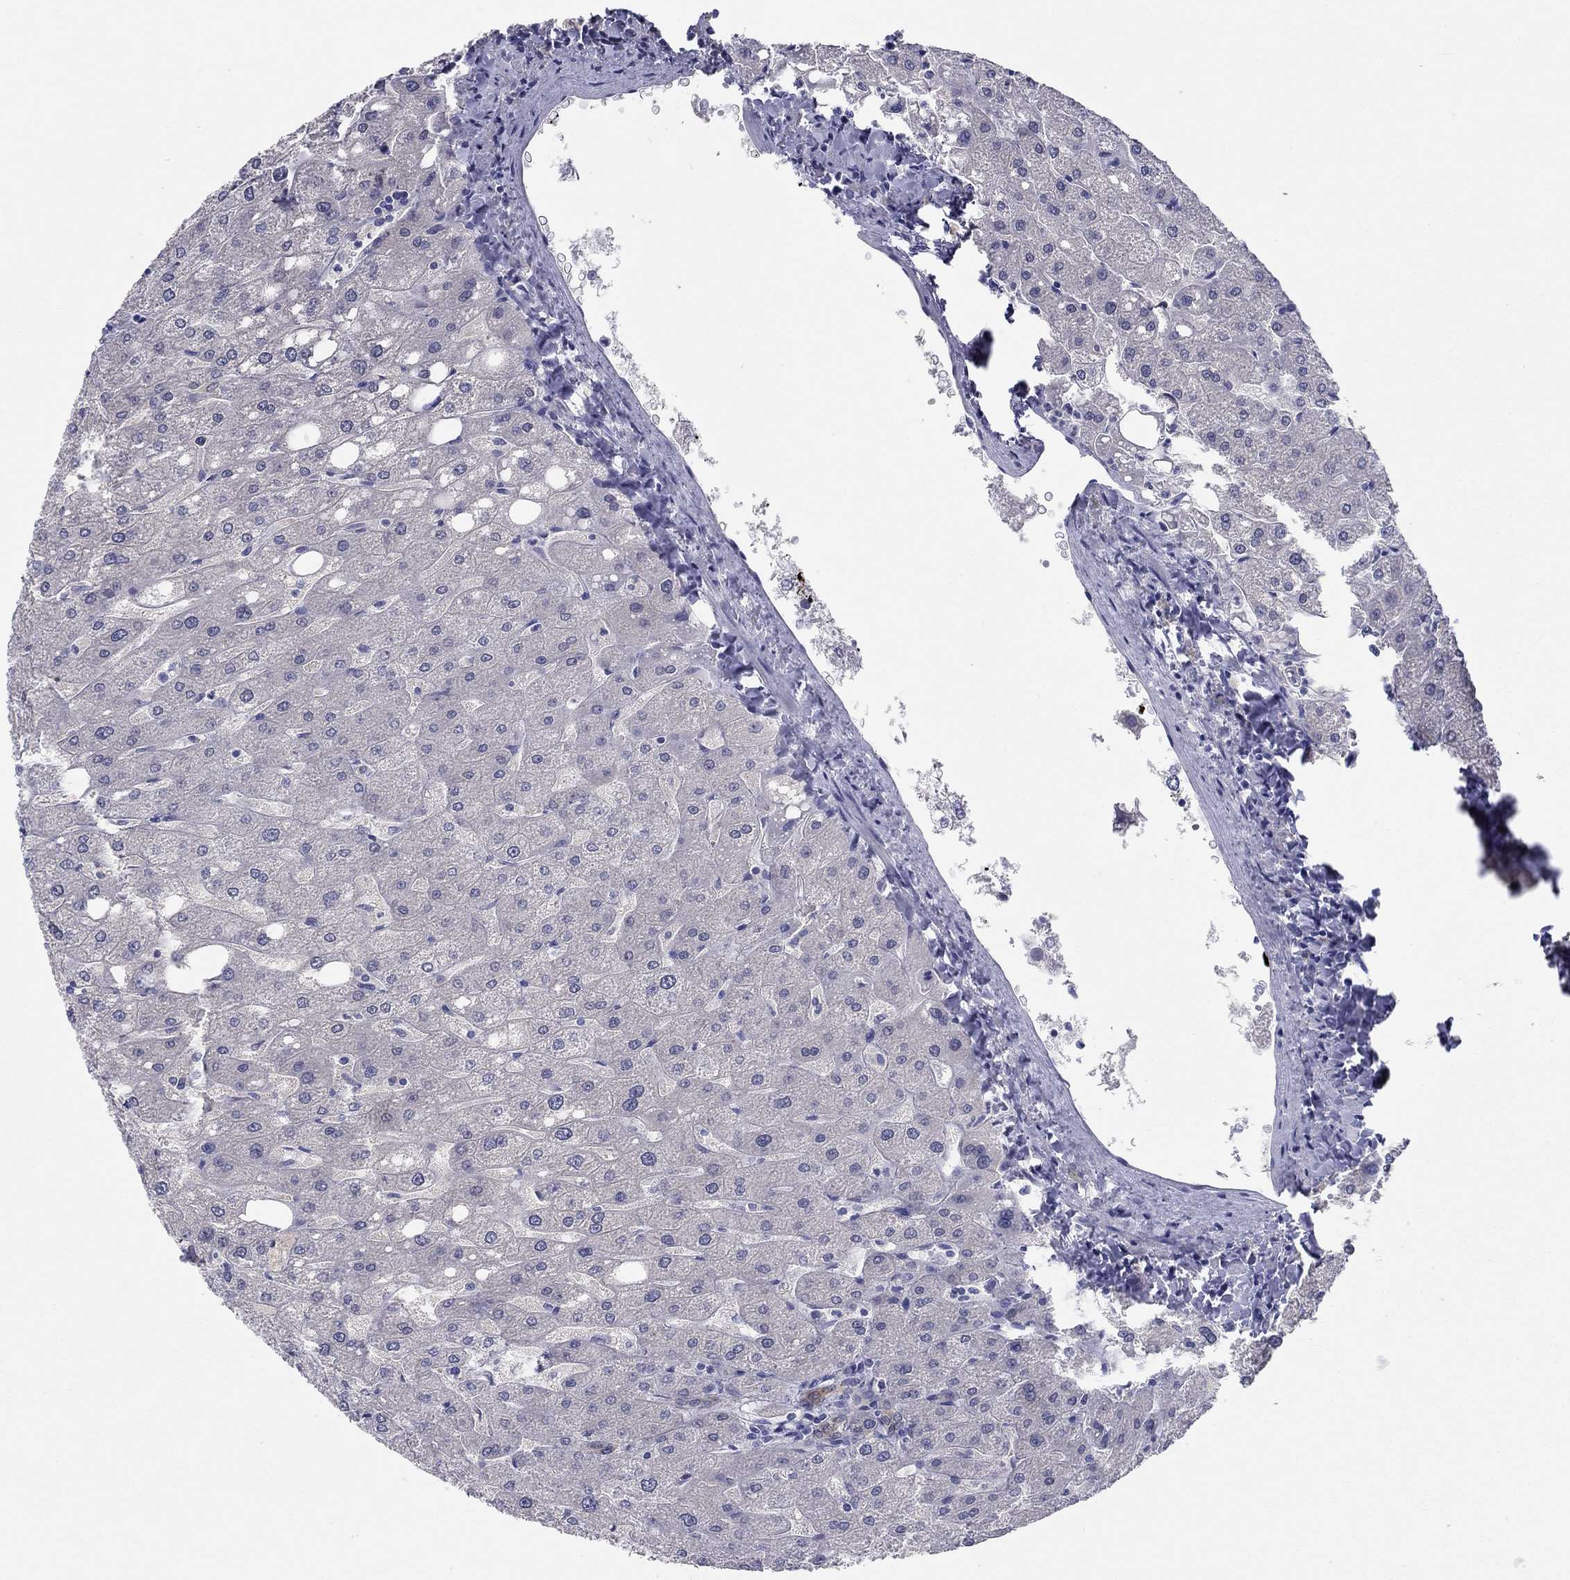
{"staining": {"intensity": "weak", "quantity": ">75%", "location": "cytoplasmic/membranous"}, "tissue": "liver", "cell_type": "Cholangiocytes", "image_type": "normal", "snomed": [{"axis": "morphology", "description": "Normal tissue, NOS"}, {"axis": "topography", "description": "Liver"}], "caption": "This is an image of IHC staining of unremarkable liver, which shows weak expression in the cytoplasmic/membranous of cholangiocytes.", "gene": "PLS1", "patient": {"sex": "male", "age": 67}}